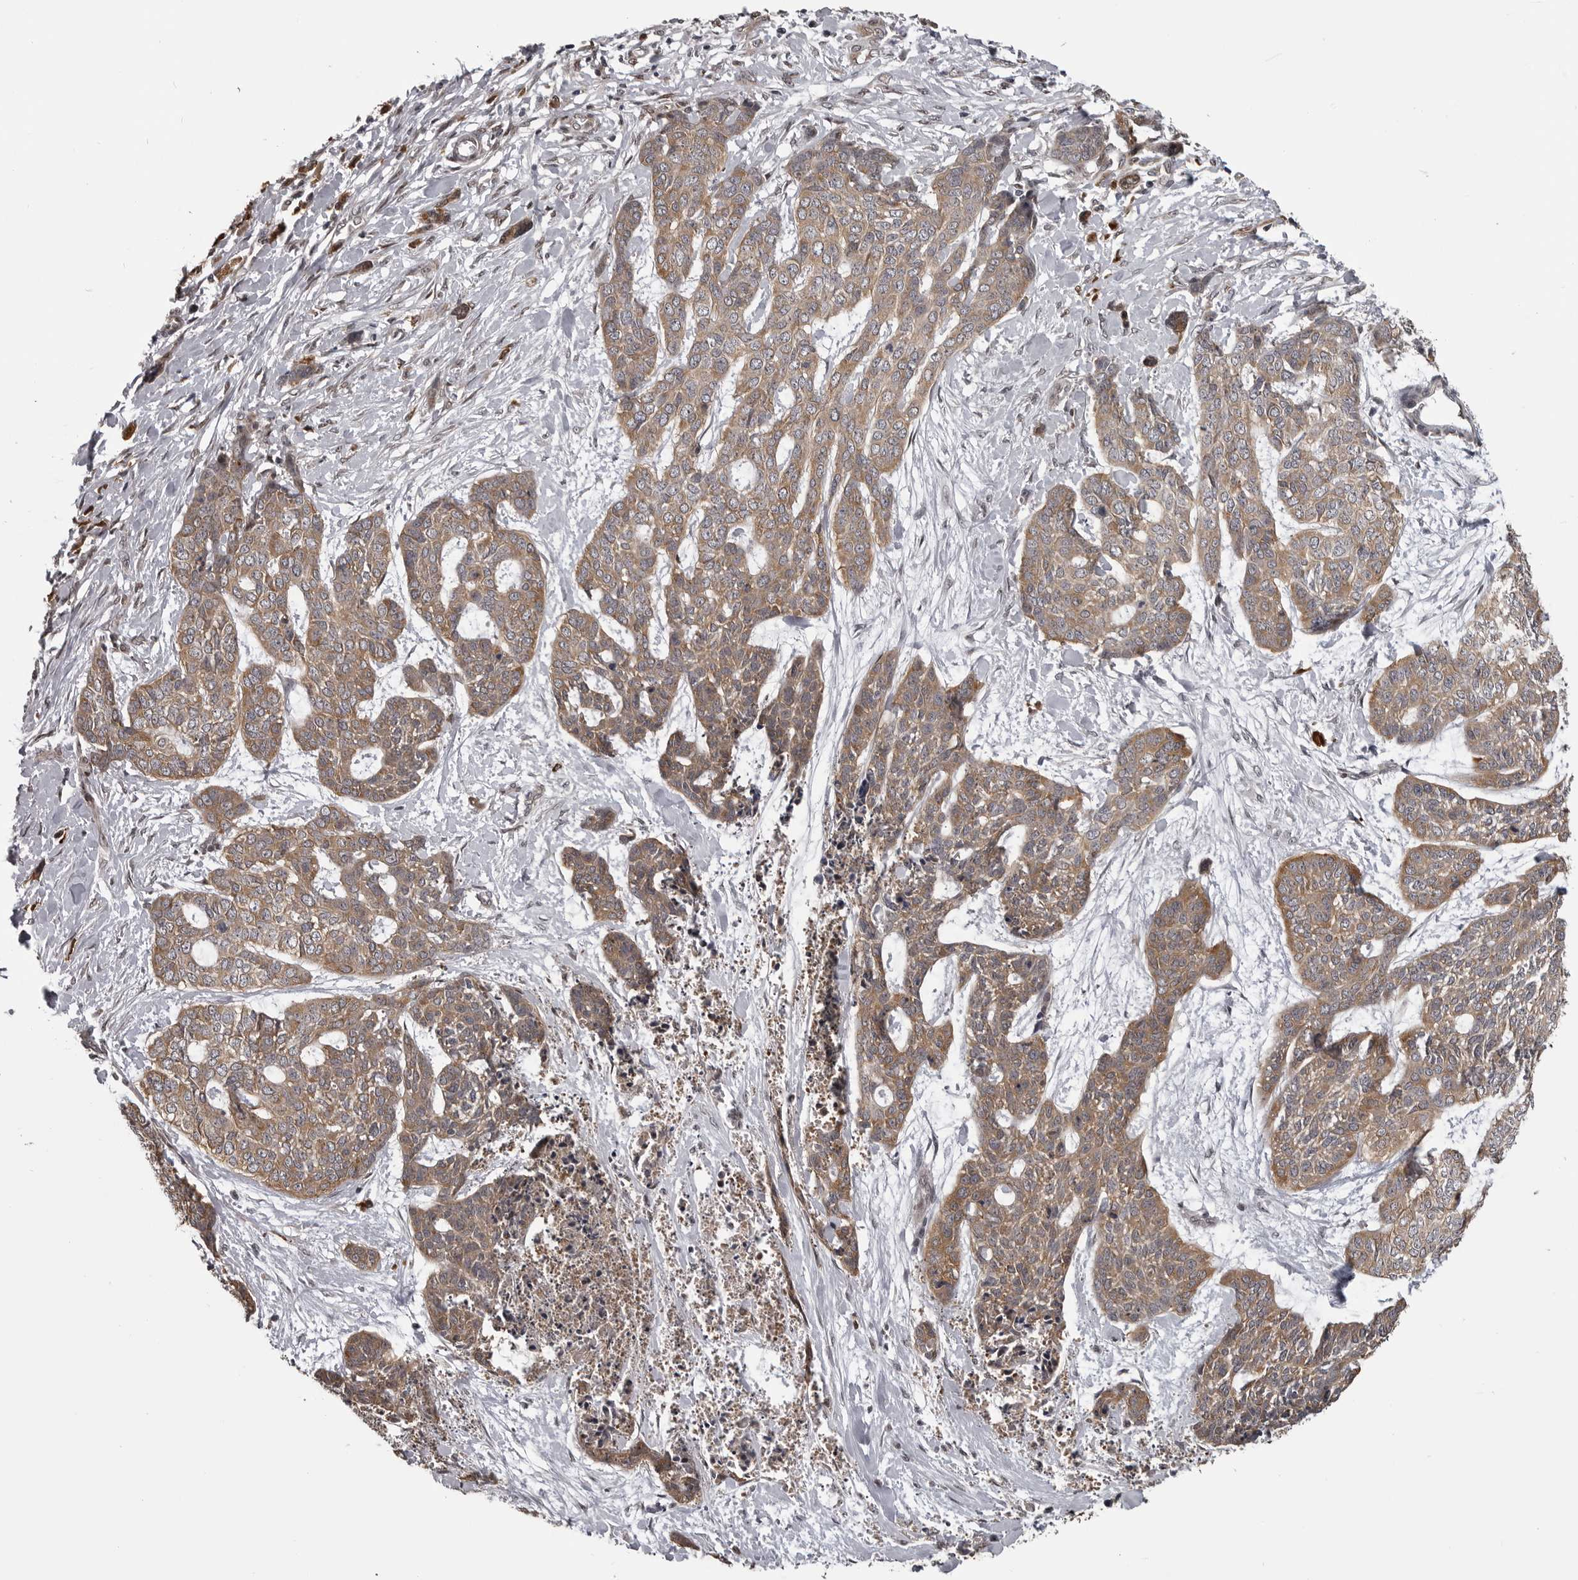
{"staining": {"intensity": "moderate", "quantity": ">75%", "location": "cytoplasmic/membranous"}, "tissue": "skin cancer", "cell_type": "Tumor cells", "image_type": "cancer", "snomed": [{"axis": "morphology", "description": "Basal cell carcinoma"}, {"axis": "topography", "description": "Skin"}], "caption": "Tumor cells reveal moderate cytoplasmic/membranous positivity in approximately >75% of cells in skin cancer.", "gene": "SNX16", "patient": {"sex": "female", "age": 64}}